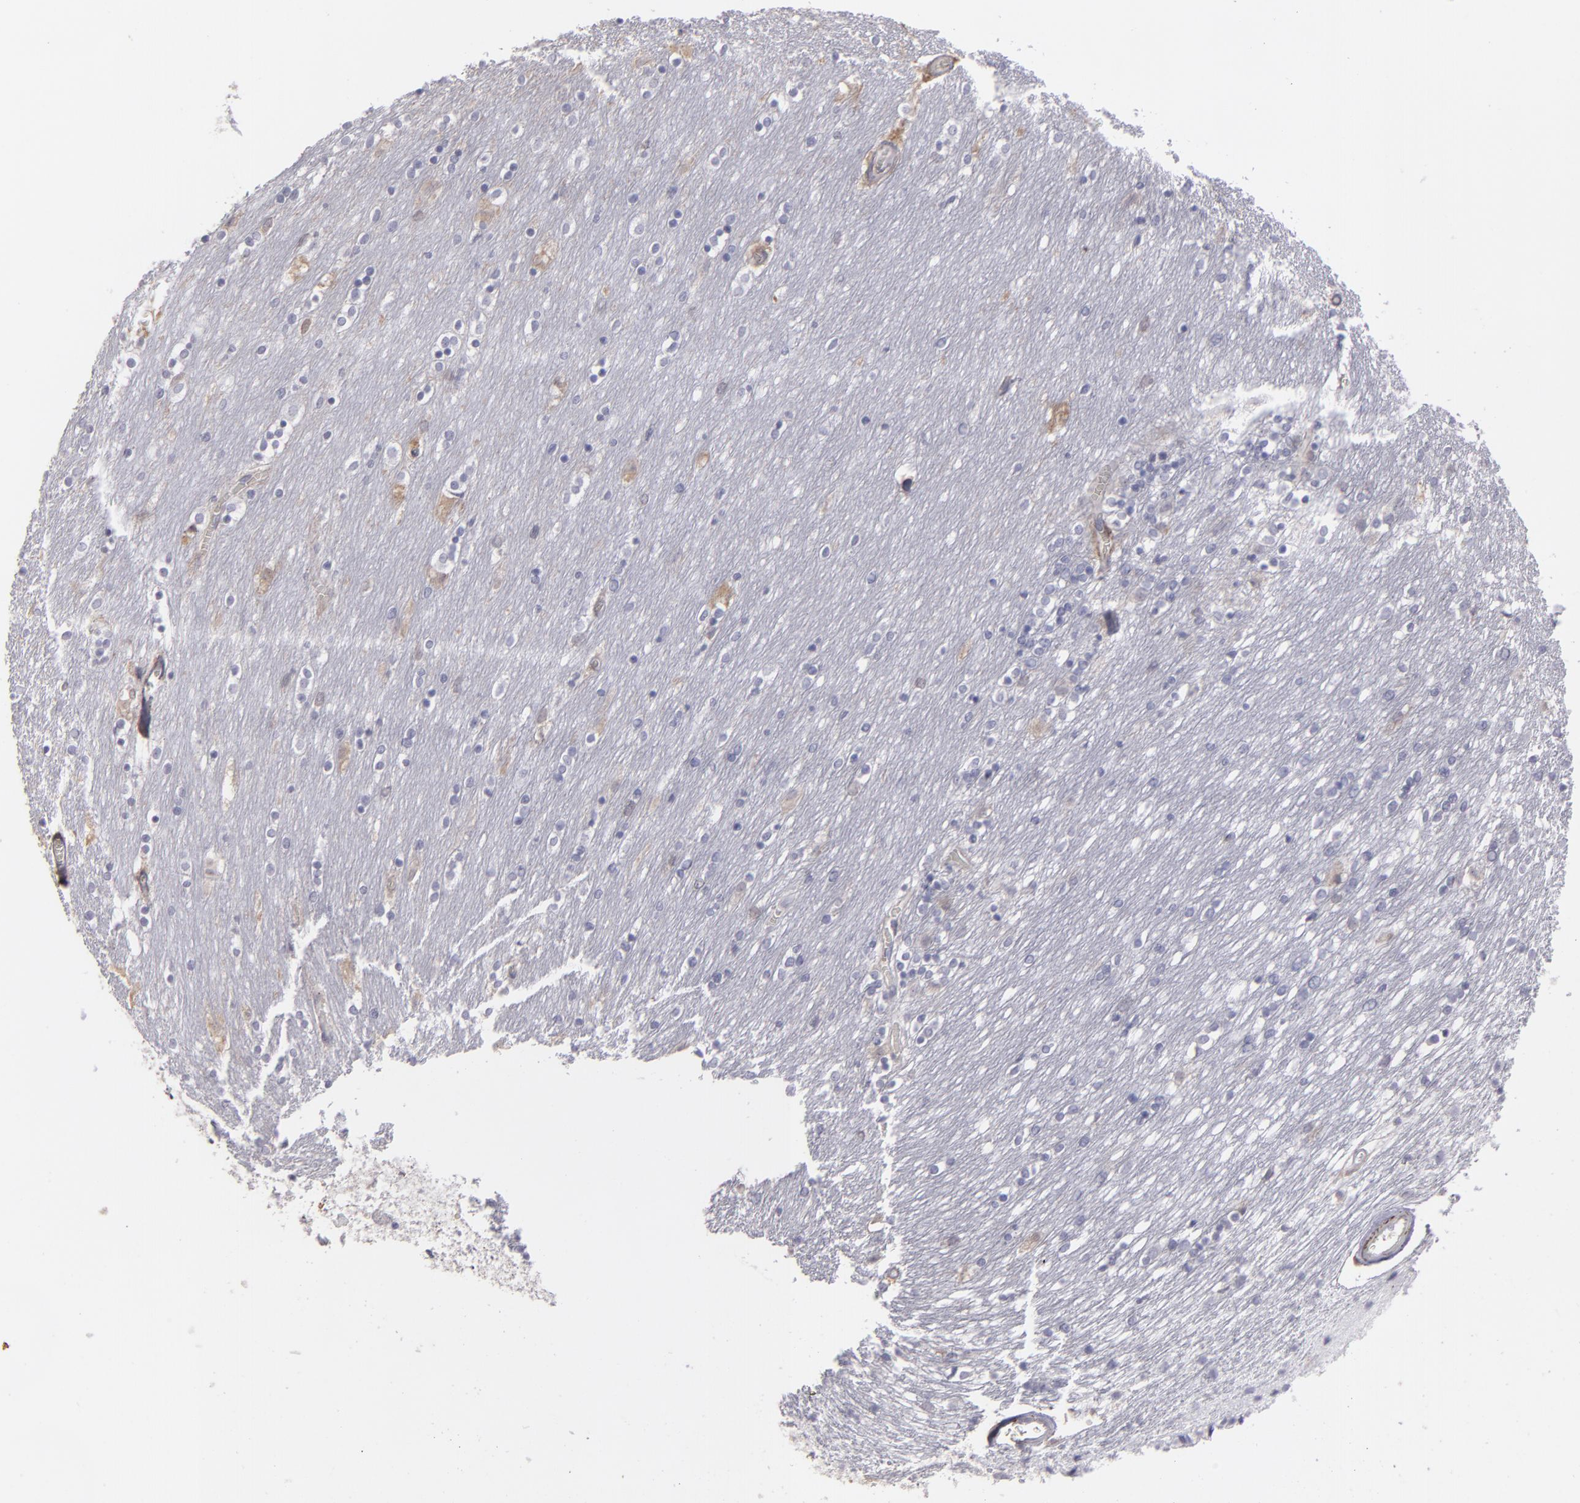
{"staining": {"intensity": "weak", "quantity": "25%-75%", "location": "cytoplasmic/membranous"}, "tissue": "caudate", "cell_type": "Glial cells", "image_type": "normal", "snomed": [{"axis": "morphology", "description": "Normal tissue, NOS"}, {"axis": "topography", "description": "Lateral ventricle wall"}], "caption": "Brown immunohistochemical staining in unremarkable caudate reveals weak cytoplasmic/membranous staining in about 25%-75% of glial cells.", "gene": "SEMA3G", "patient": {"sex": "female", "age": 54}}